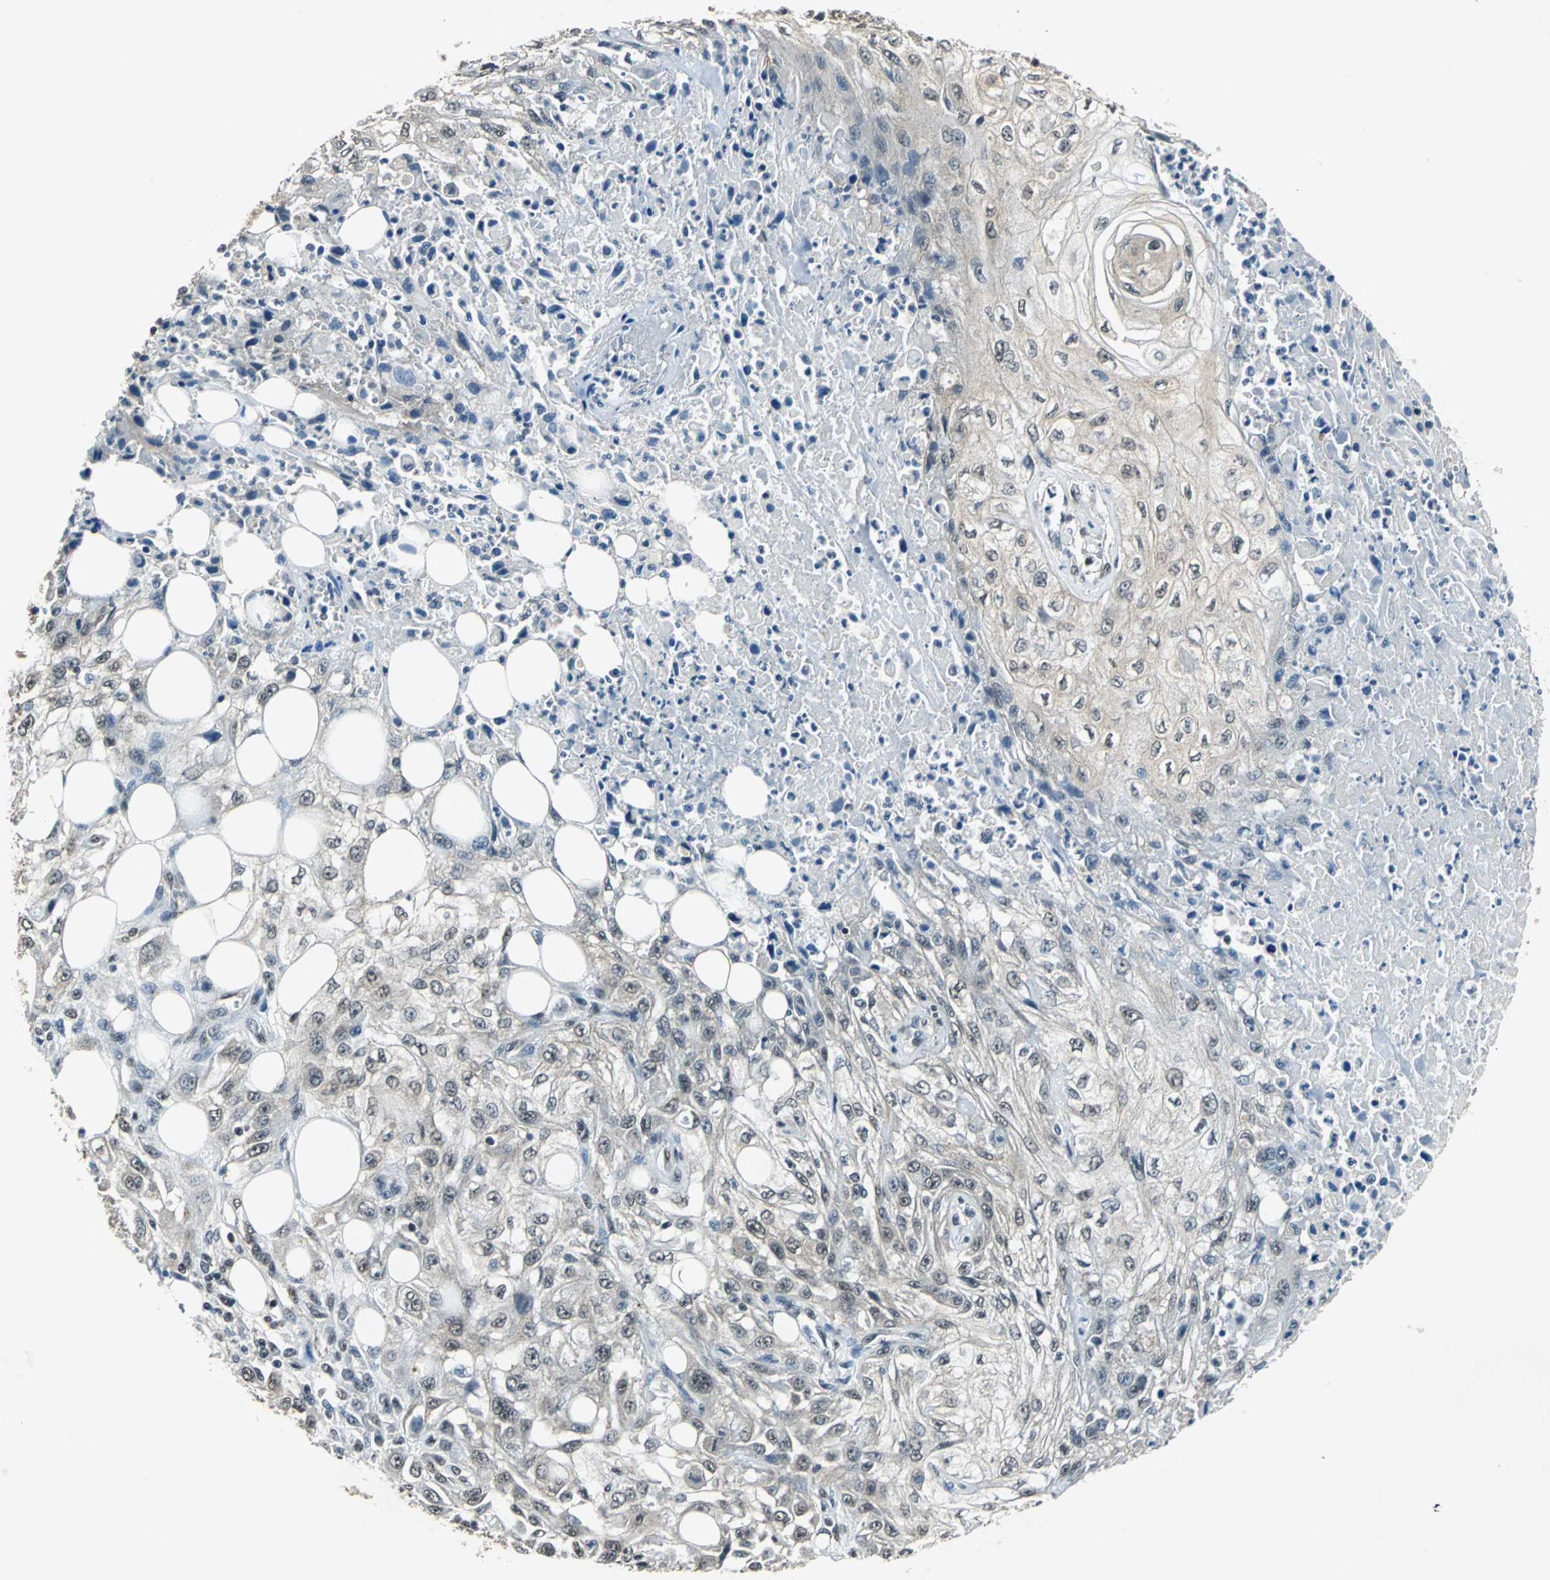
{"staining": {"intensity": "moderate", "quantity": ">75%", "location": "cytoplasmic/membranous,nuclear"}, "tissue": "skin cancer", "cell_type": "Tumor cells", "image_type": "cancer", "snomed": [{"axis": "morphology", "description": "Squamous cell carcinoma, NOS"}, {"axis": "topography", "description": "Skin"}], "caption": "A photomicrograph of human skin cancer (squamous cell carcinoma) stained for a protein reveals moderate cytoplasmic/membranous and nuclear brown staining in tumor cells. (IHC, brightfield microscopy, high magnification).", "gene": "RBM14", "patient": {"sex": "male", "age": 75}}